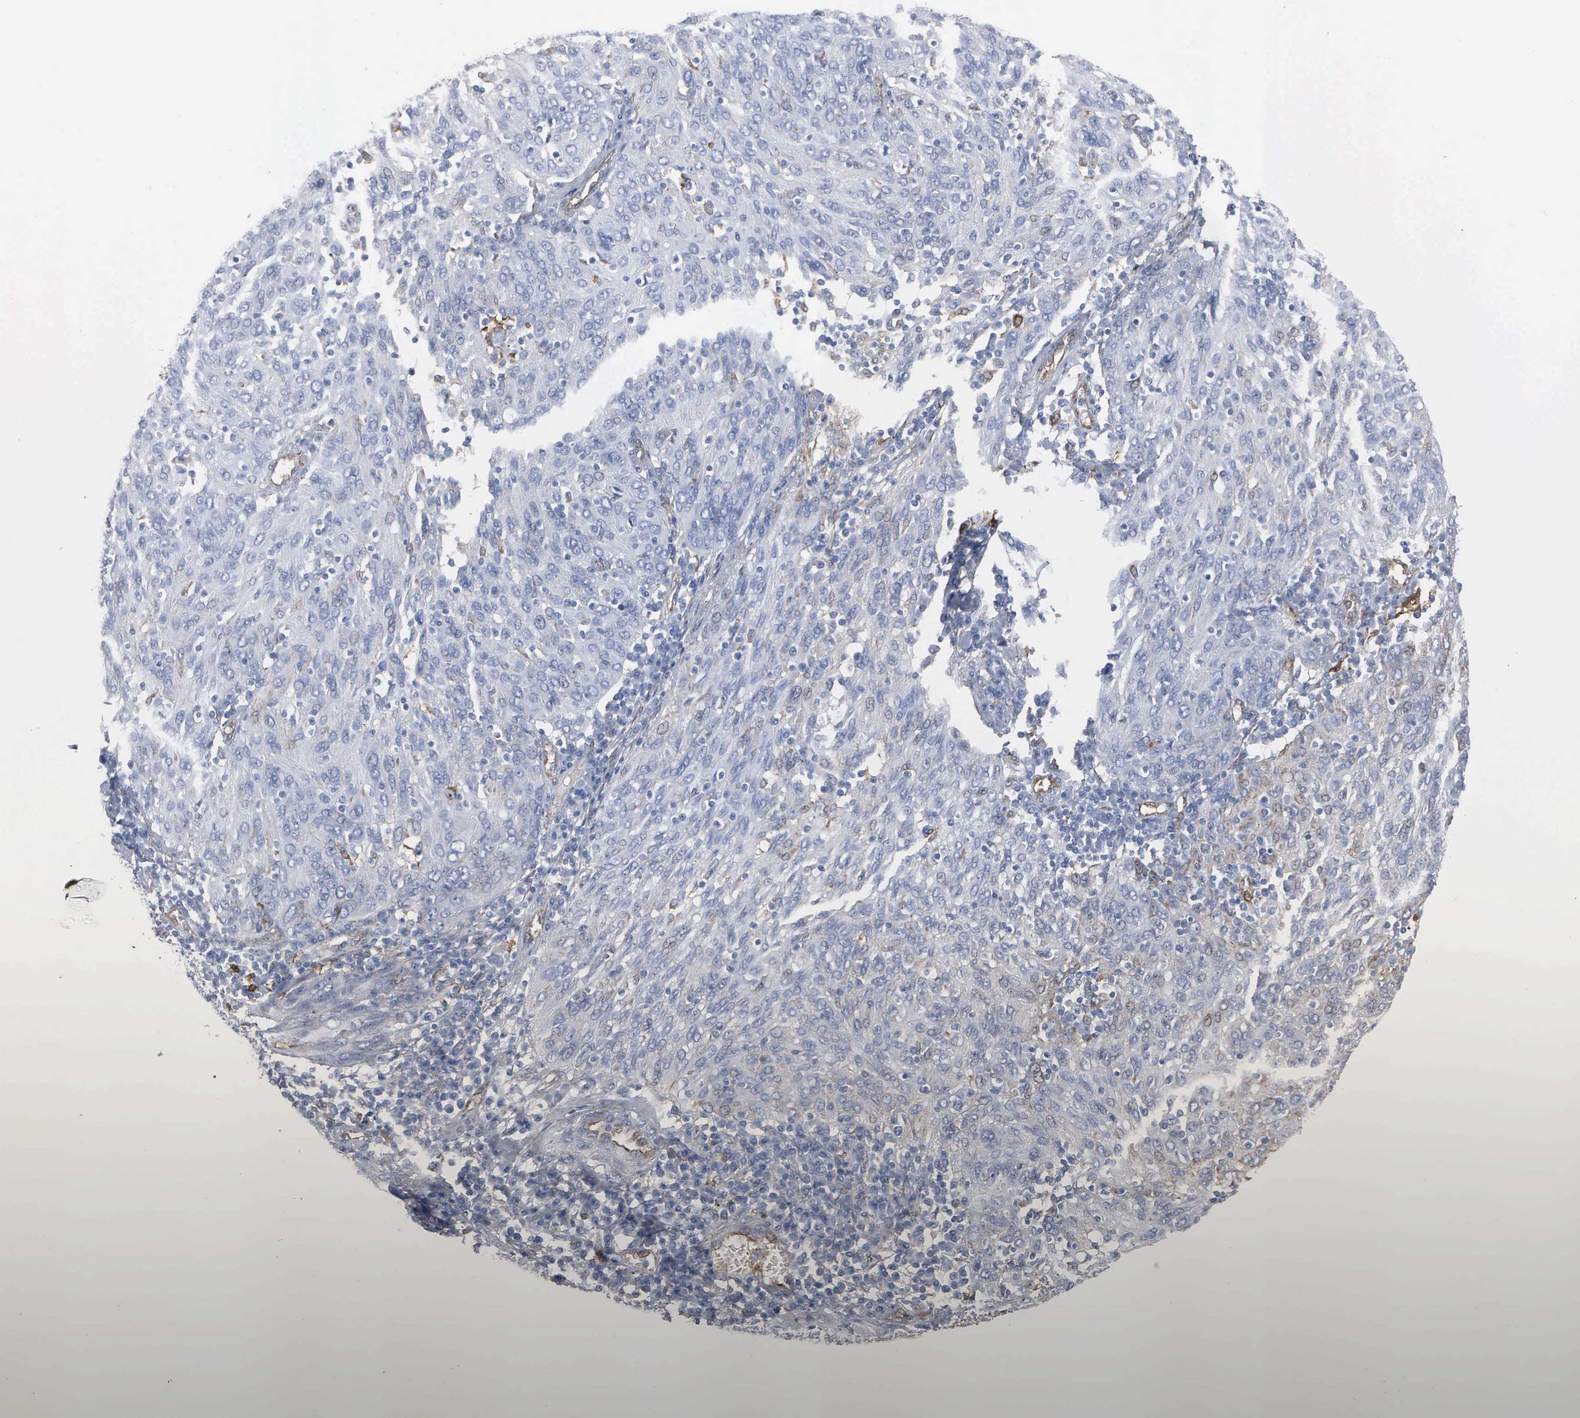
{"staining": {"intensity": "negative", "quantity": "none", "location": "none"}, "tissue": "ovarian cancer", "cell_type": "Tumor cells", "image_type": "cancer", "snomed": [{"axis": "morphology", "description": "Carcinoma, endometroid"}, {"axis": "topography", "description": "Ovary"}], "caption": "IHC of human endometroid carcinoma (ovarian) shows no staining in tumor cells.", "gene": "FSCN1", "patient": {"sex": "female", "age": 50}}